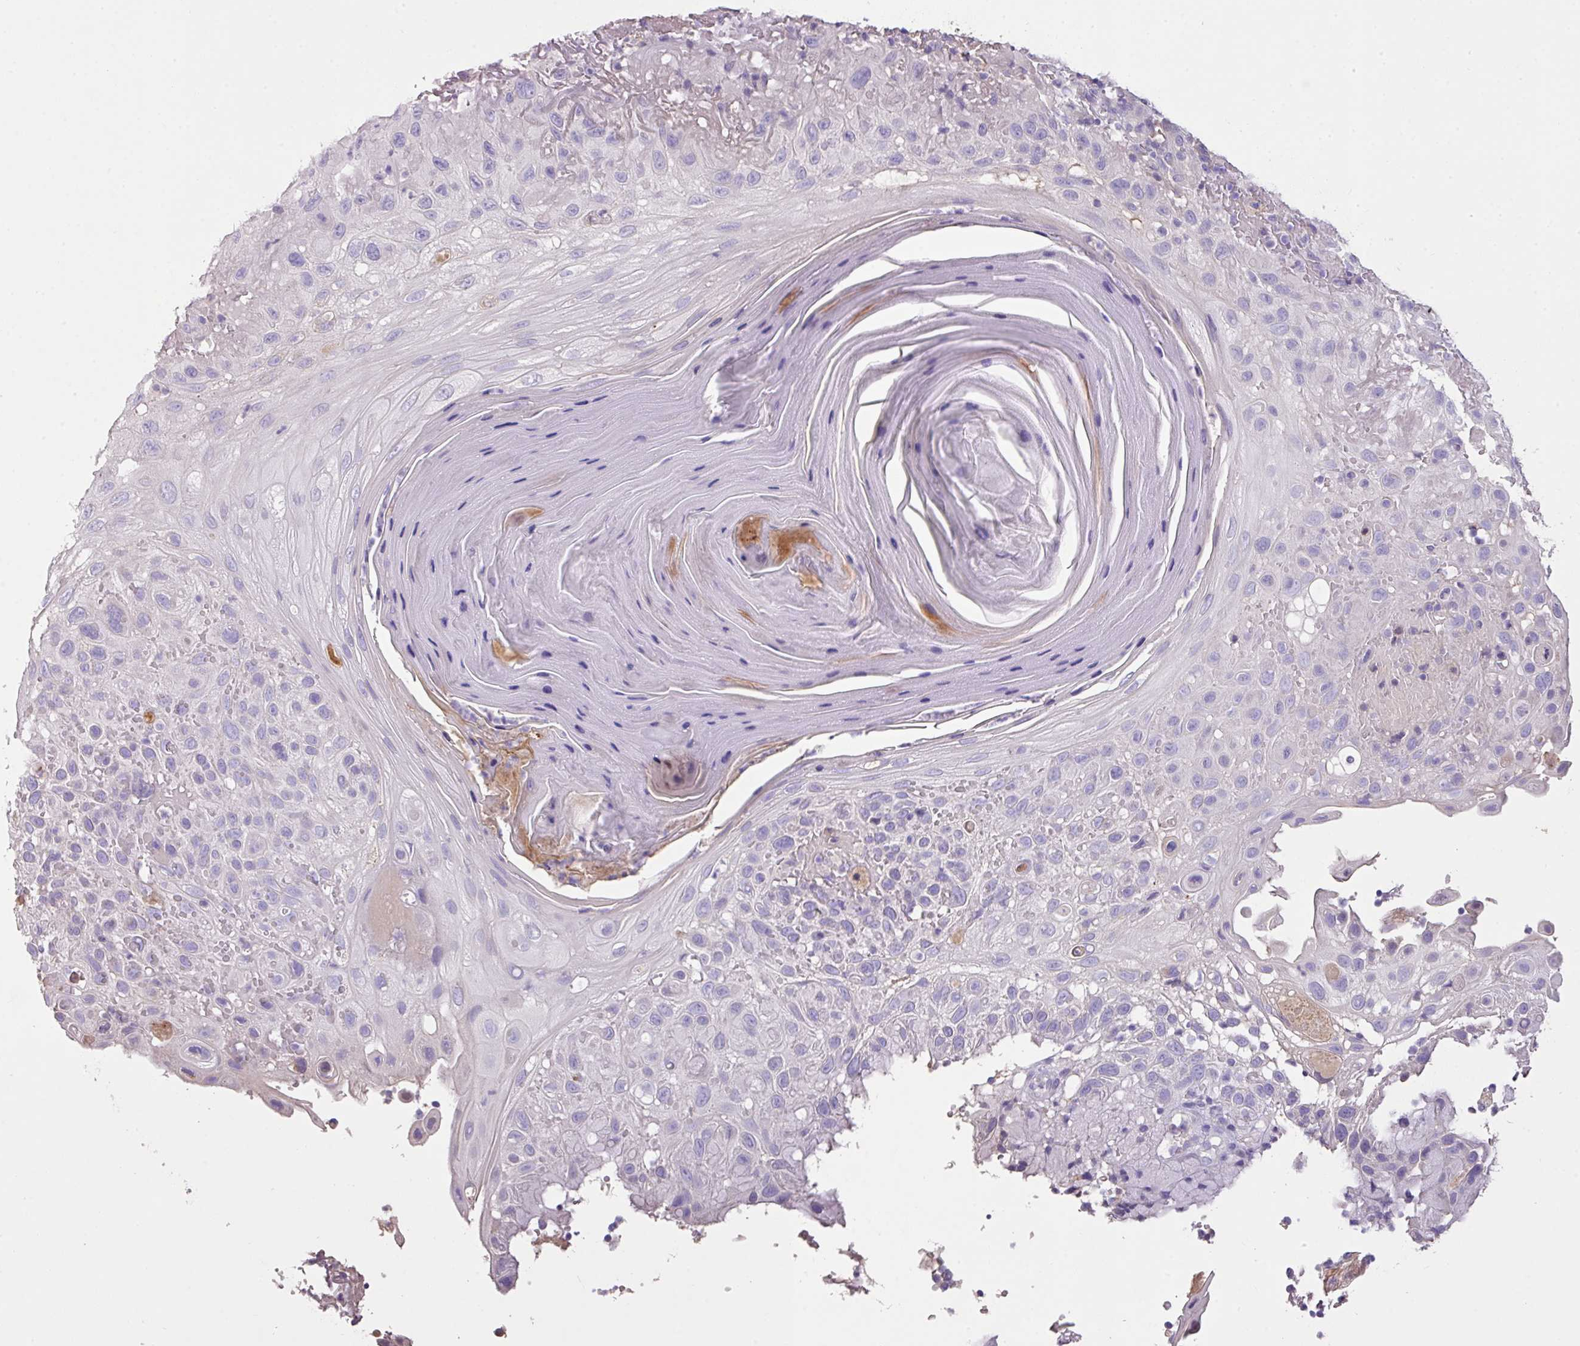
{"staining": {"intensity": "negative", "quantity": "none", "location": "none"}, "tissue": "skin cancer", "cell_type": "Tumor cells", "image_type": "cancer", "snomed": [{"axis": "morphology", "description": "Normal tissue, NOS"}, {"axis": "morphology", "description": "Squamous cell carcinoma, NOS"}, {"axis": "topography", "description": "Skin"}], "caption": "Immunohistochemistry histopathology image of human skin squamous cell carcinoma stained for a protein (brown), which displays no expression in tumor cells.", "gene": "OR6C6", "patient": {"sex": "female", "age": 96}}